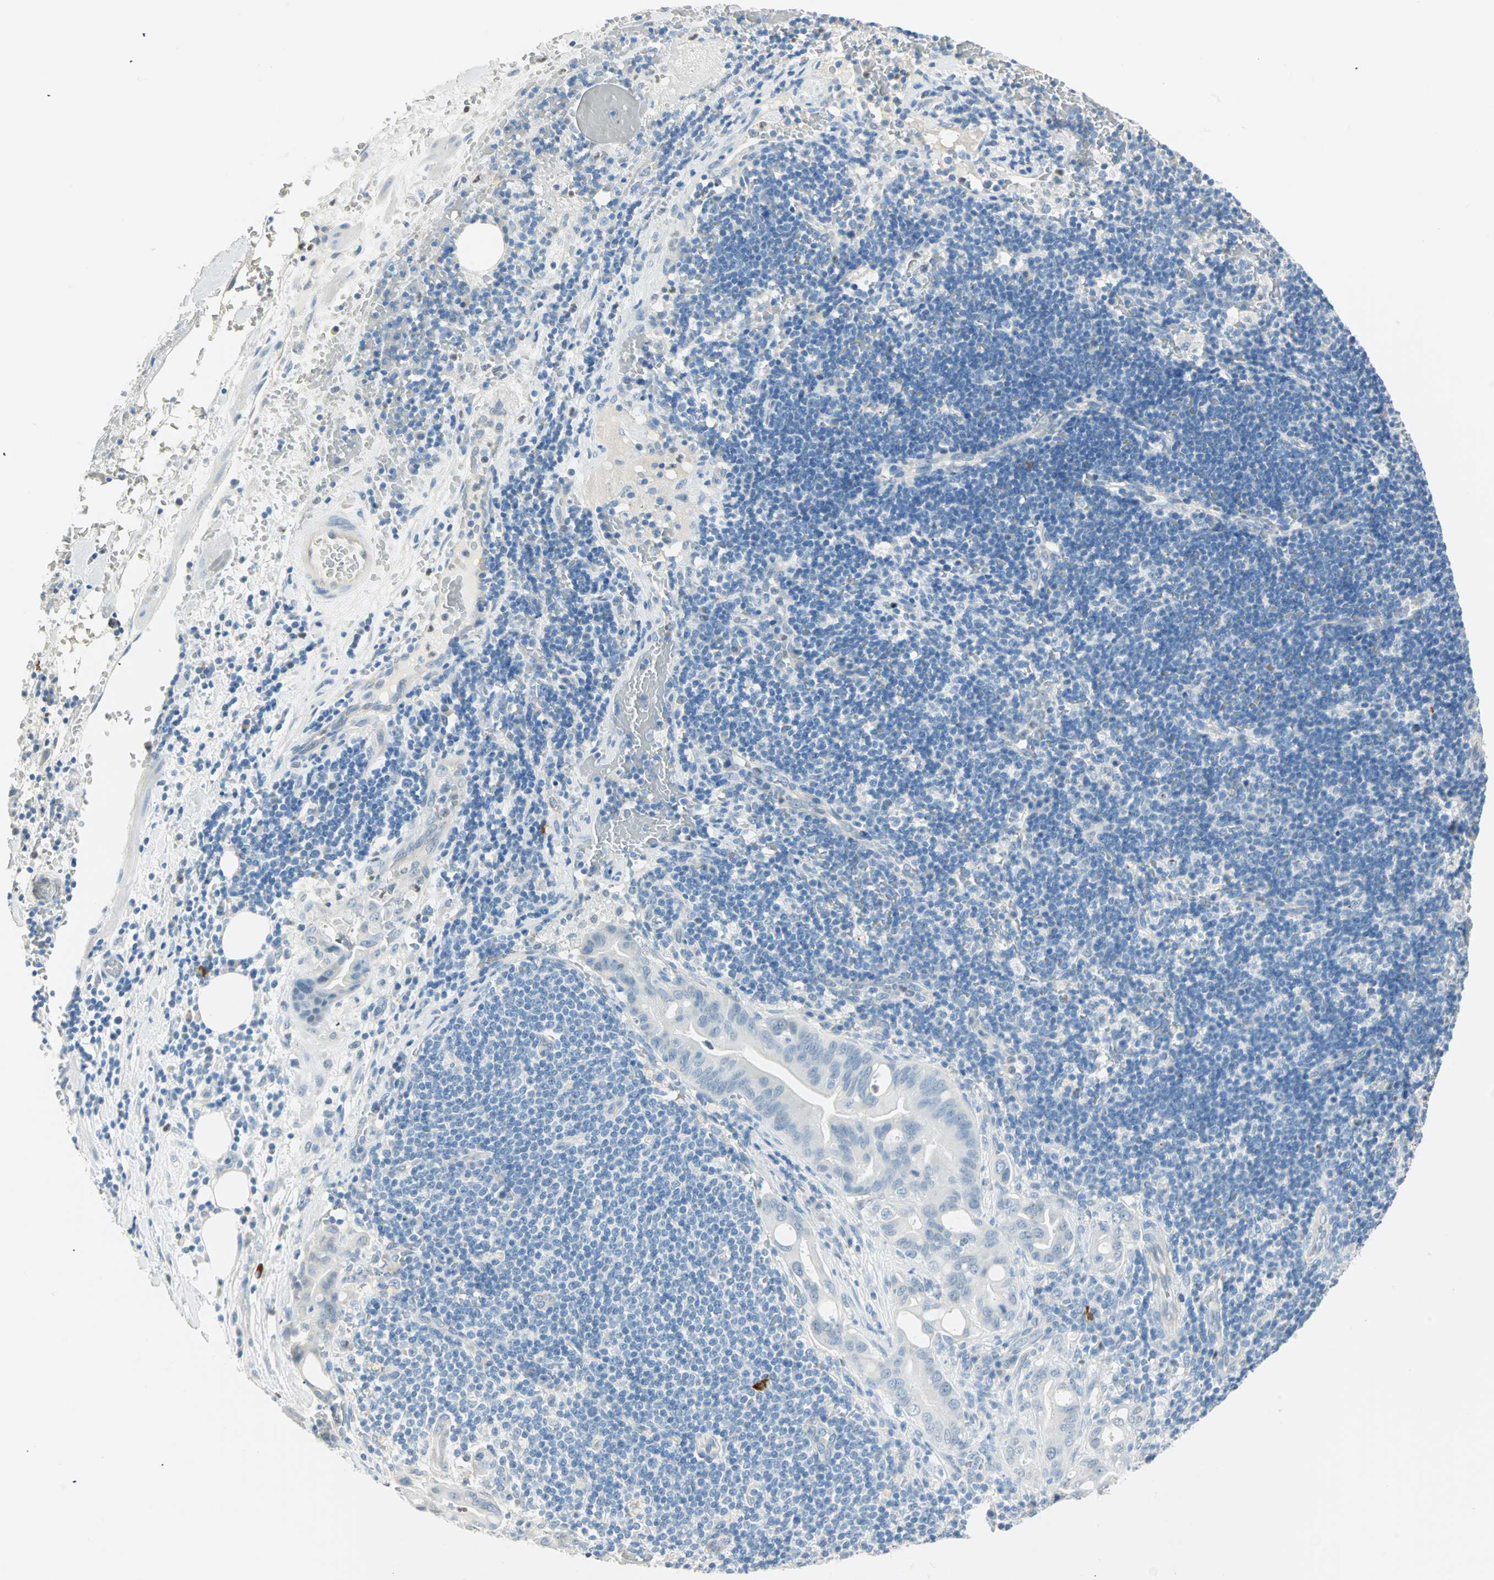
{"staining": {"intensity": "negative", "quantity": "none", "location": "none"}, "tissue": "liver cancer", "cell_type": "Tumor cells", "image_type": "cancer", "snomed": [{"axis": "morphology", "description": "Cholangiocarcinoma"}, {"axis": "topography", "description": "Liver"}], "caption": "Liver cholangiocarcinoma stained for a protein using IHC shows no staining tumor cells.", "gene": "MLLT10", "patient": {"sex": "female", "age": 68}}